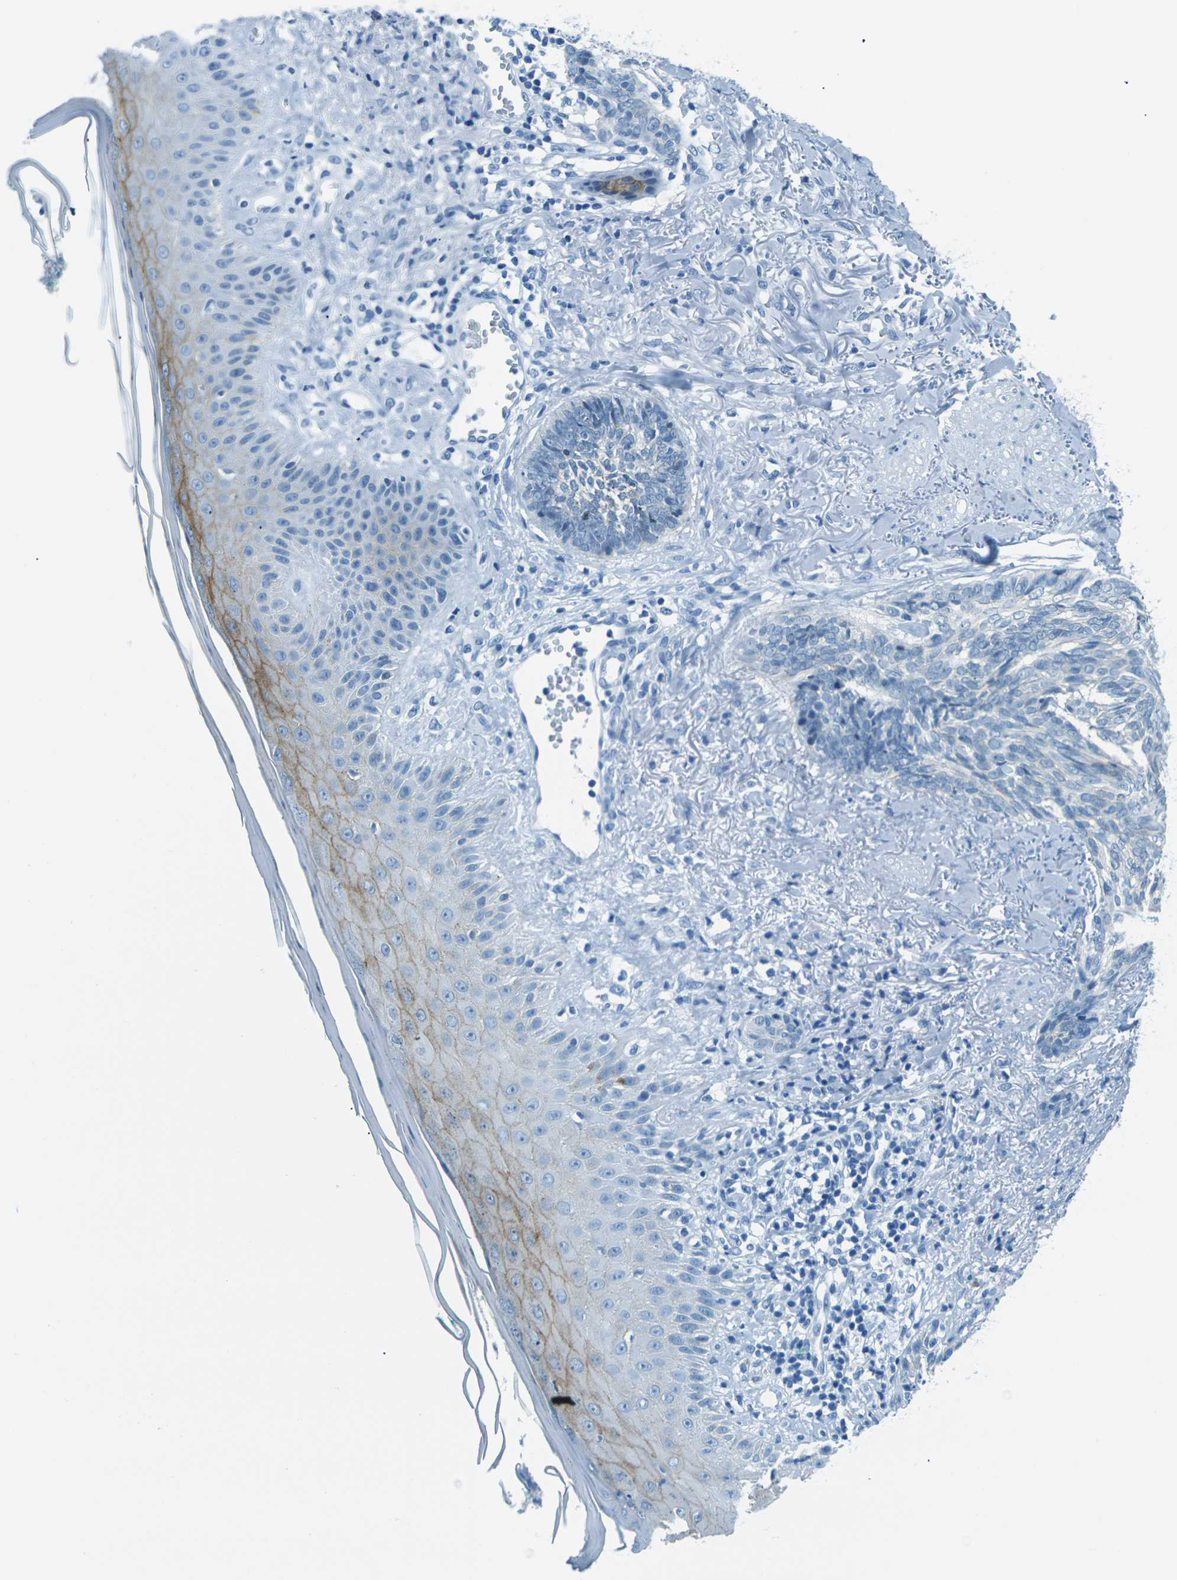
{"staining": {"intensity": "negative", "quantity": "none", "location": "none"}, "tissue": "skin cancer", "cell_type": "Tumor cells", "image_type": "cancer", "snomed": [{"axis": "morphology", "description": "Basal cell carcinoma"}, {"axis": "topography", "description": "Skin"}], "caption": "Tumor cells are negative for brown protein staining in skin basal cell carcinoma.", "gene": "OCLN", "patient": {"sex": "male", "age": 43}}